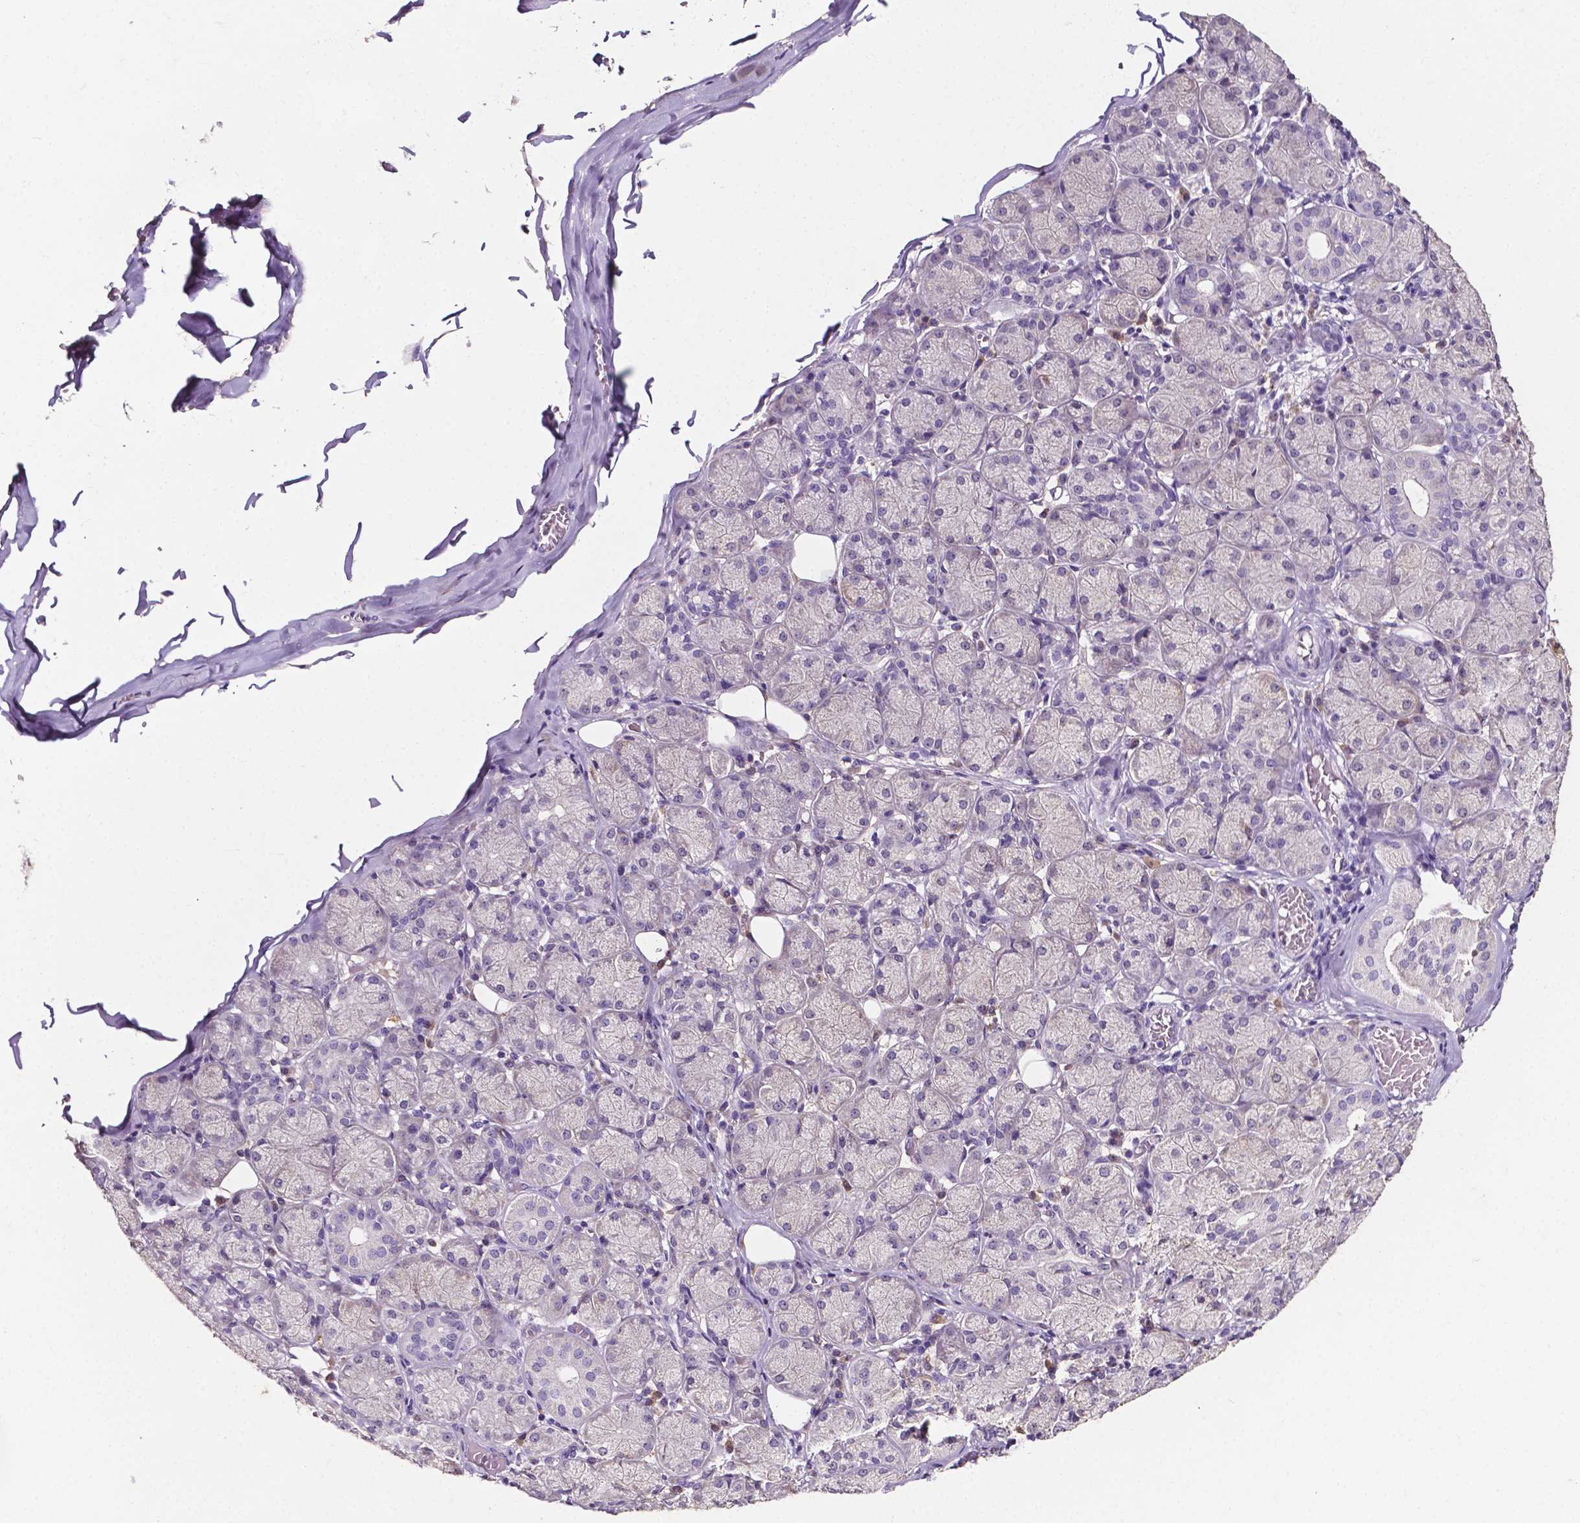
{"staining": {"intensity": "weak", "quantity": "25%-75%", "location": "cytoplasmic/membranous"}, "tissue": "salivary gland", "cell_type": "Glandular cells", "image_type": "normal", "snomed": [{"axis": "morphology", "description": "Normal tissue, NOS"}, {"axis": "topography", "description": "Salivary gland"}, {"axis": "topography", "description": "Peripheral nerve tissue"}], "caption": "Benign salivary gland exhibits weak cytoplasmic/membranous staining in approximately 25%-75% of glandular cells, visualized by immunohistochemistry.", "gene": "PSAT1", "patient": {"sex": "female", "age": 24}}